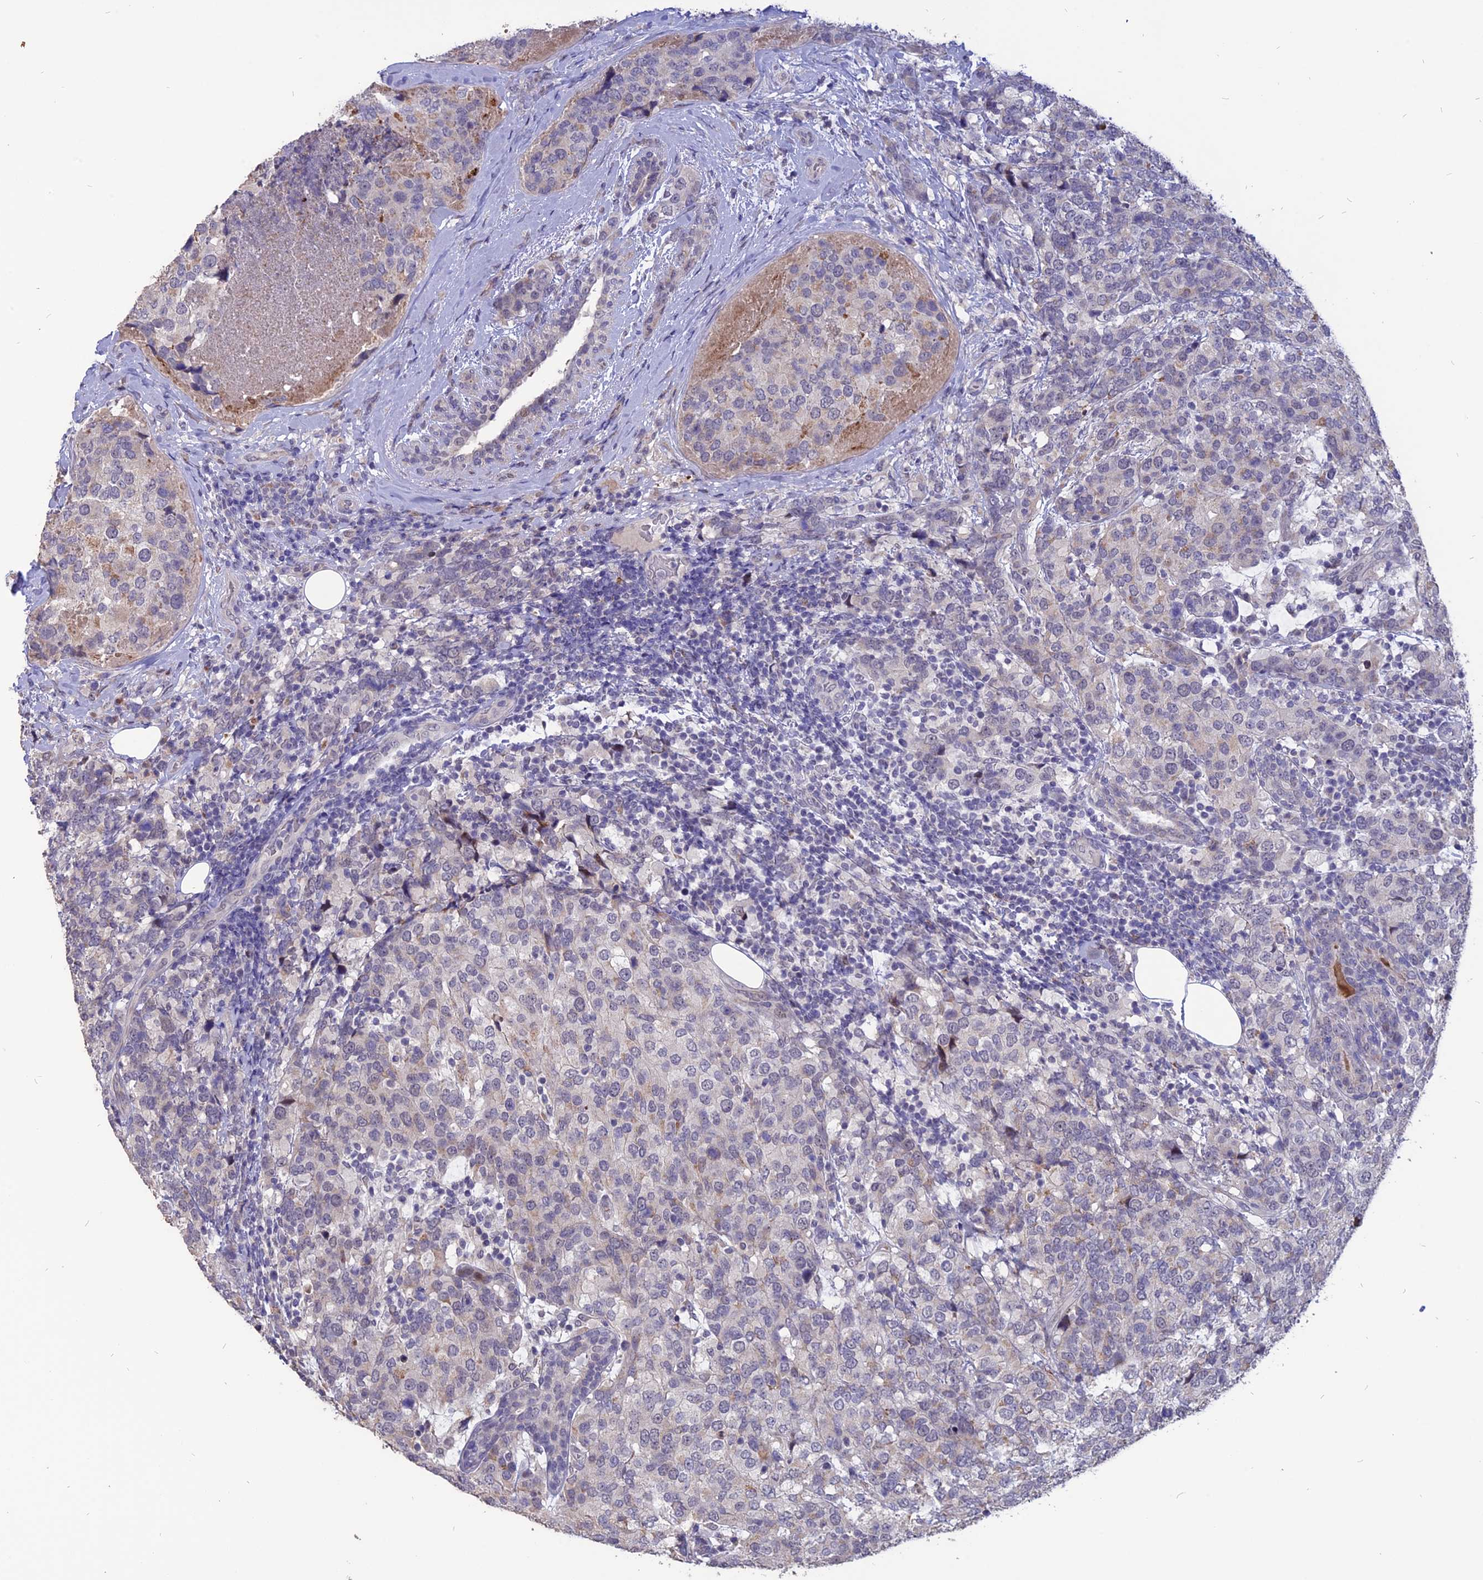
{"staining": {"intensity": "negative", "quantity": "none", "location": "none"}, "tissue": "breast cancer", "cell_type": "Tumor cells", "image_type": "cancer", "snomed": [{"axis": "morphology", "description": "Lobular carcinoma"}, {"axis": "topography", "description": "Breast"}], "caption": "Breast cancer (lobular carcinoma) stained for a protein using immunohistochemistry reveals no staining tumor cells.", "gene": "TMEM263", "patient": {"sex": "female", "age": 59}}